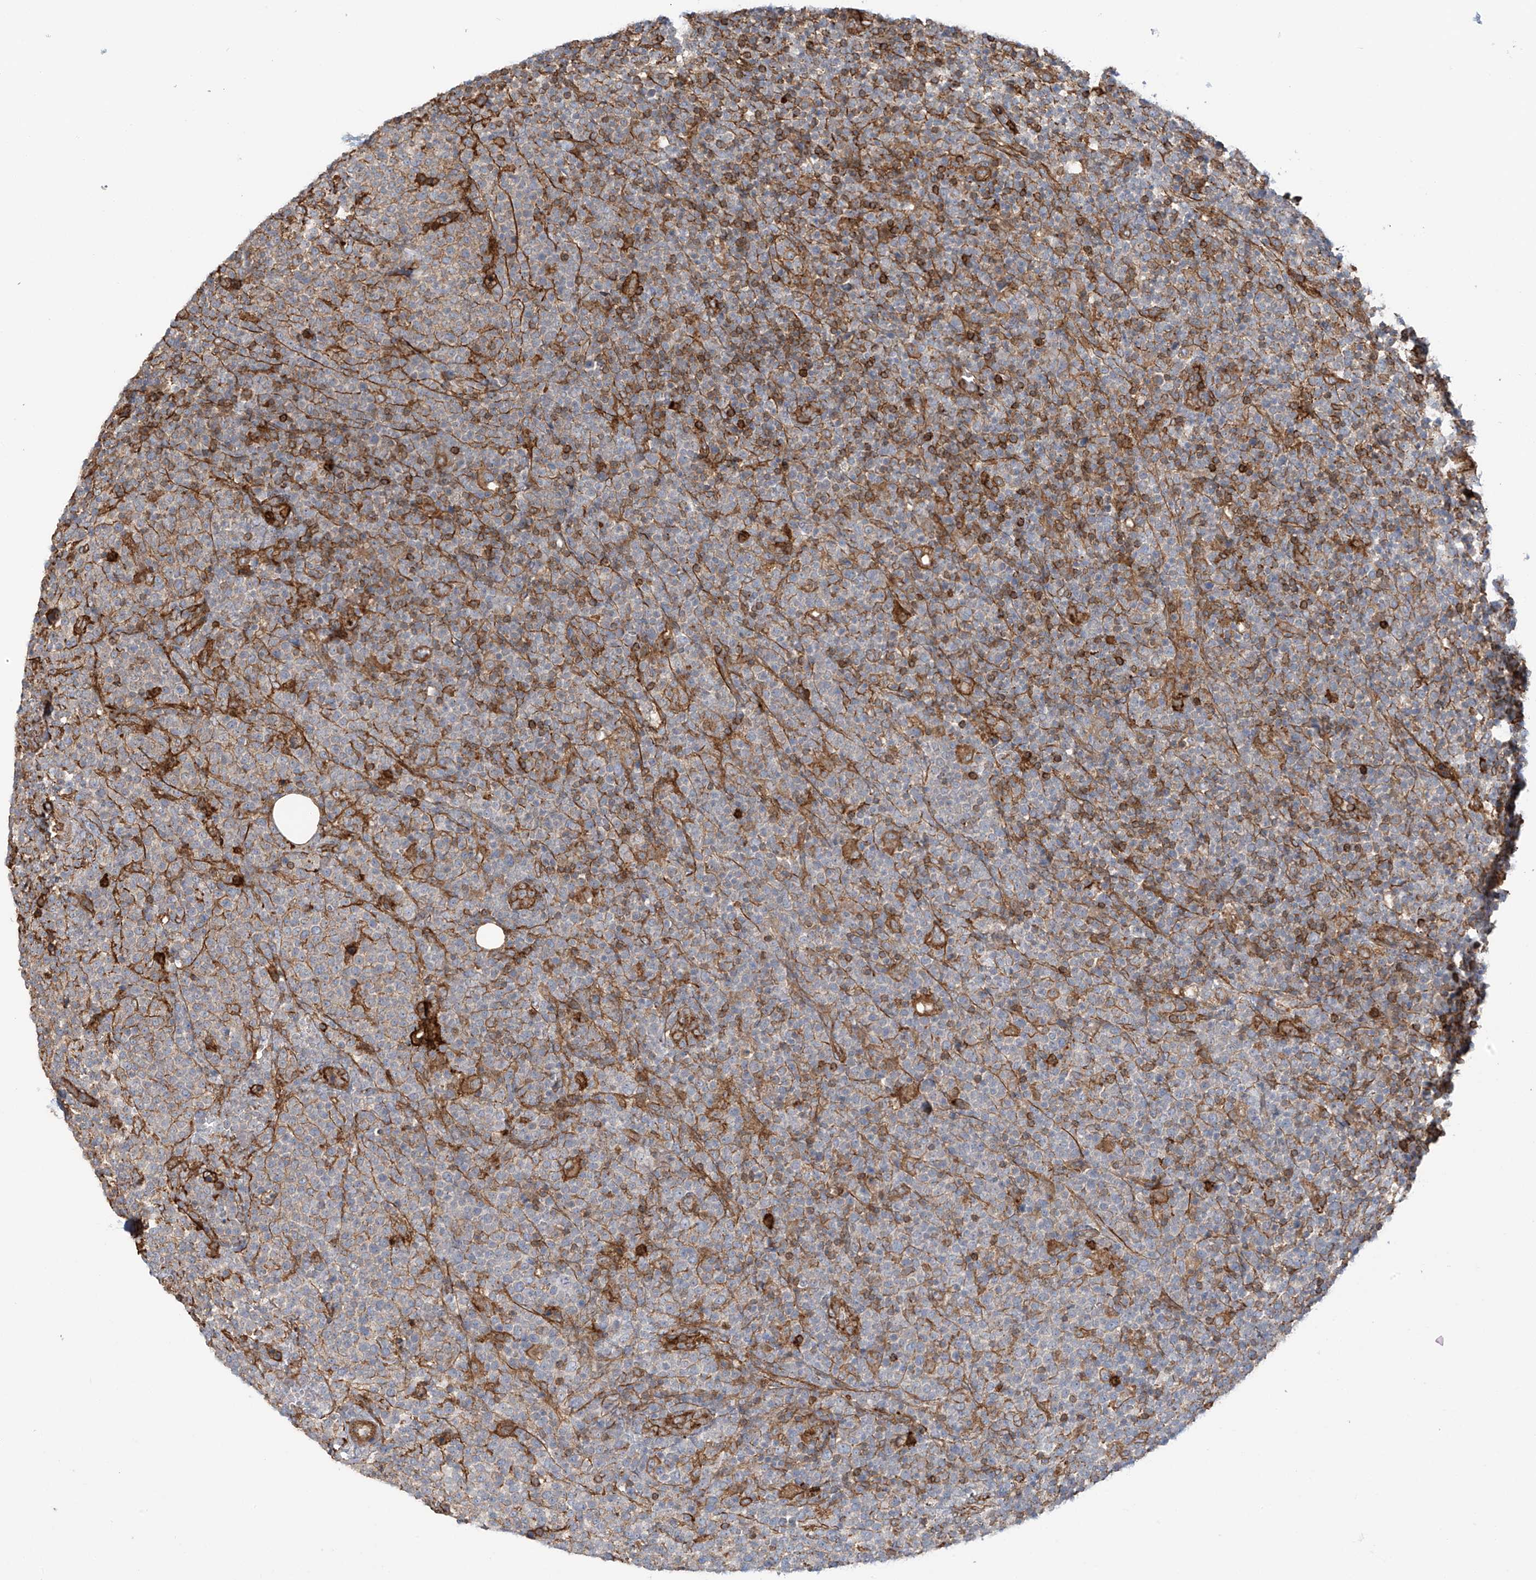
{"staining": {"intensity": "moderate", "quantity": "25%-75%", "location": "cytoplasmic/membranous"}, "tissue": "lymphoma", "cell_type": "Tumor cells", "image_type": "cancer", "snomed": [{"axis": "morphology", "description": "Malignant lymphoma, non-Hodgkin's type, High grade"}, {"axis": "topography", "description": "Lymph node"}], "caption": "Protein staining of lymphoma tissue demonstrates moderate cytoplasmic/membranous staining in about 25%-75% of tumor cells.", "gene": "SLC9A2", "patient": {"sex": "male", "age": 61}}